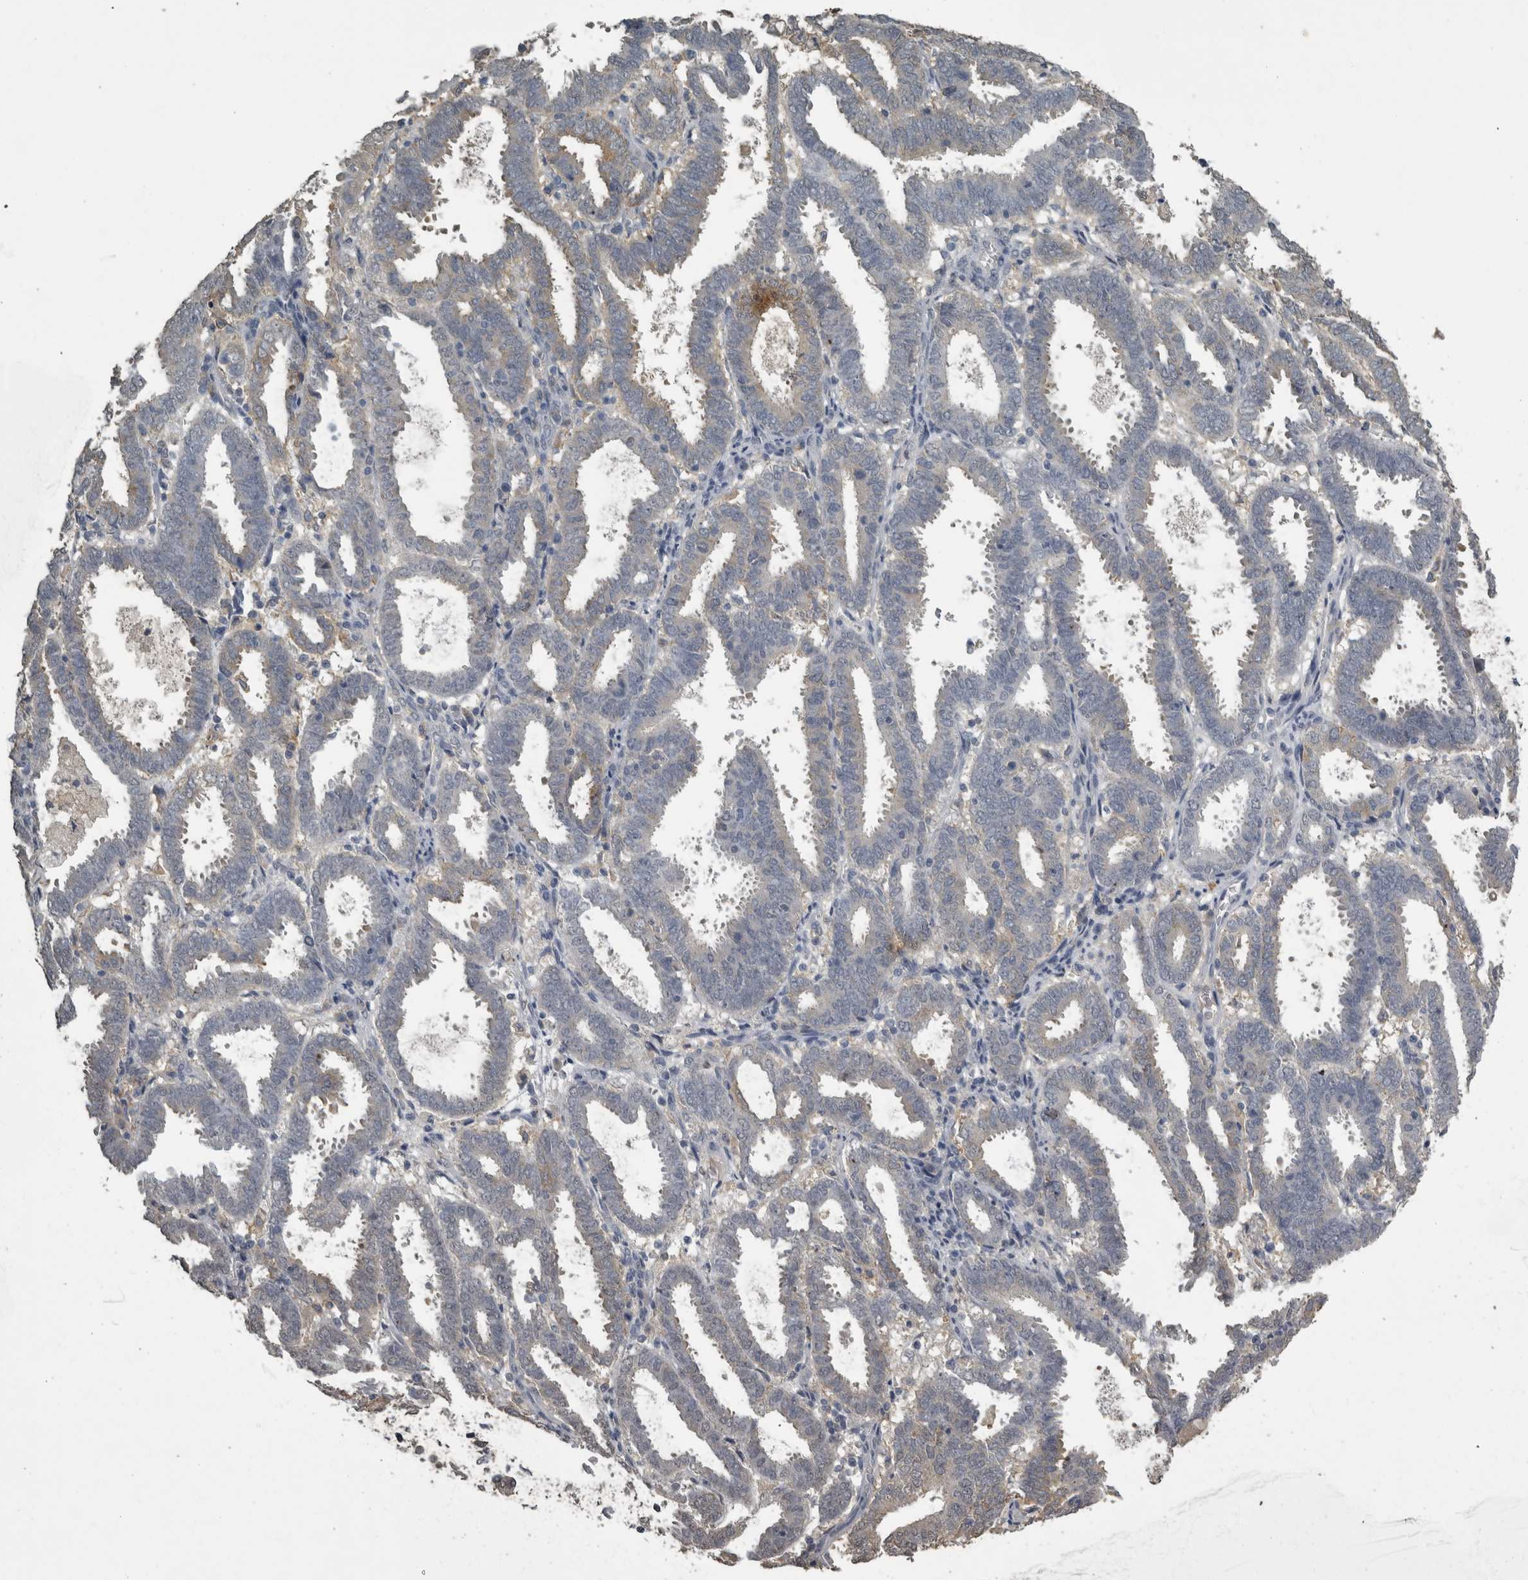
{"staining": {"intensity": "negative", "quantity": "none", "location": "none"}, "tissue": "endometrial cancer", "cell_type": "Tumor cells", "image_type": "cancer", "snomed": [{"axis": "morphology", "description": "Adenocarcinoma, NOS"}, {"axis": "topography", "description": "Uterus"}], "caption": "The image shows no significant positivity in tumor cells of endometrial cancer.", "gene": "PIK3AP1", "patient": {"sex": "female", "age": 83}}